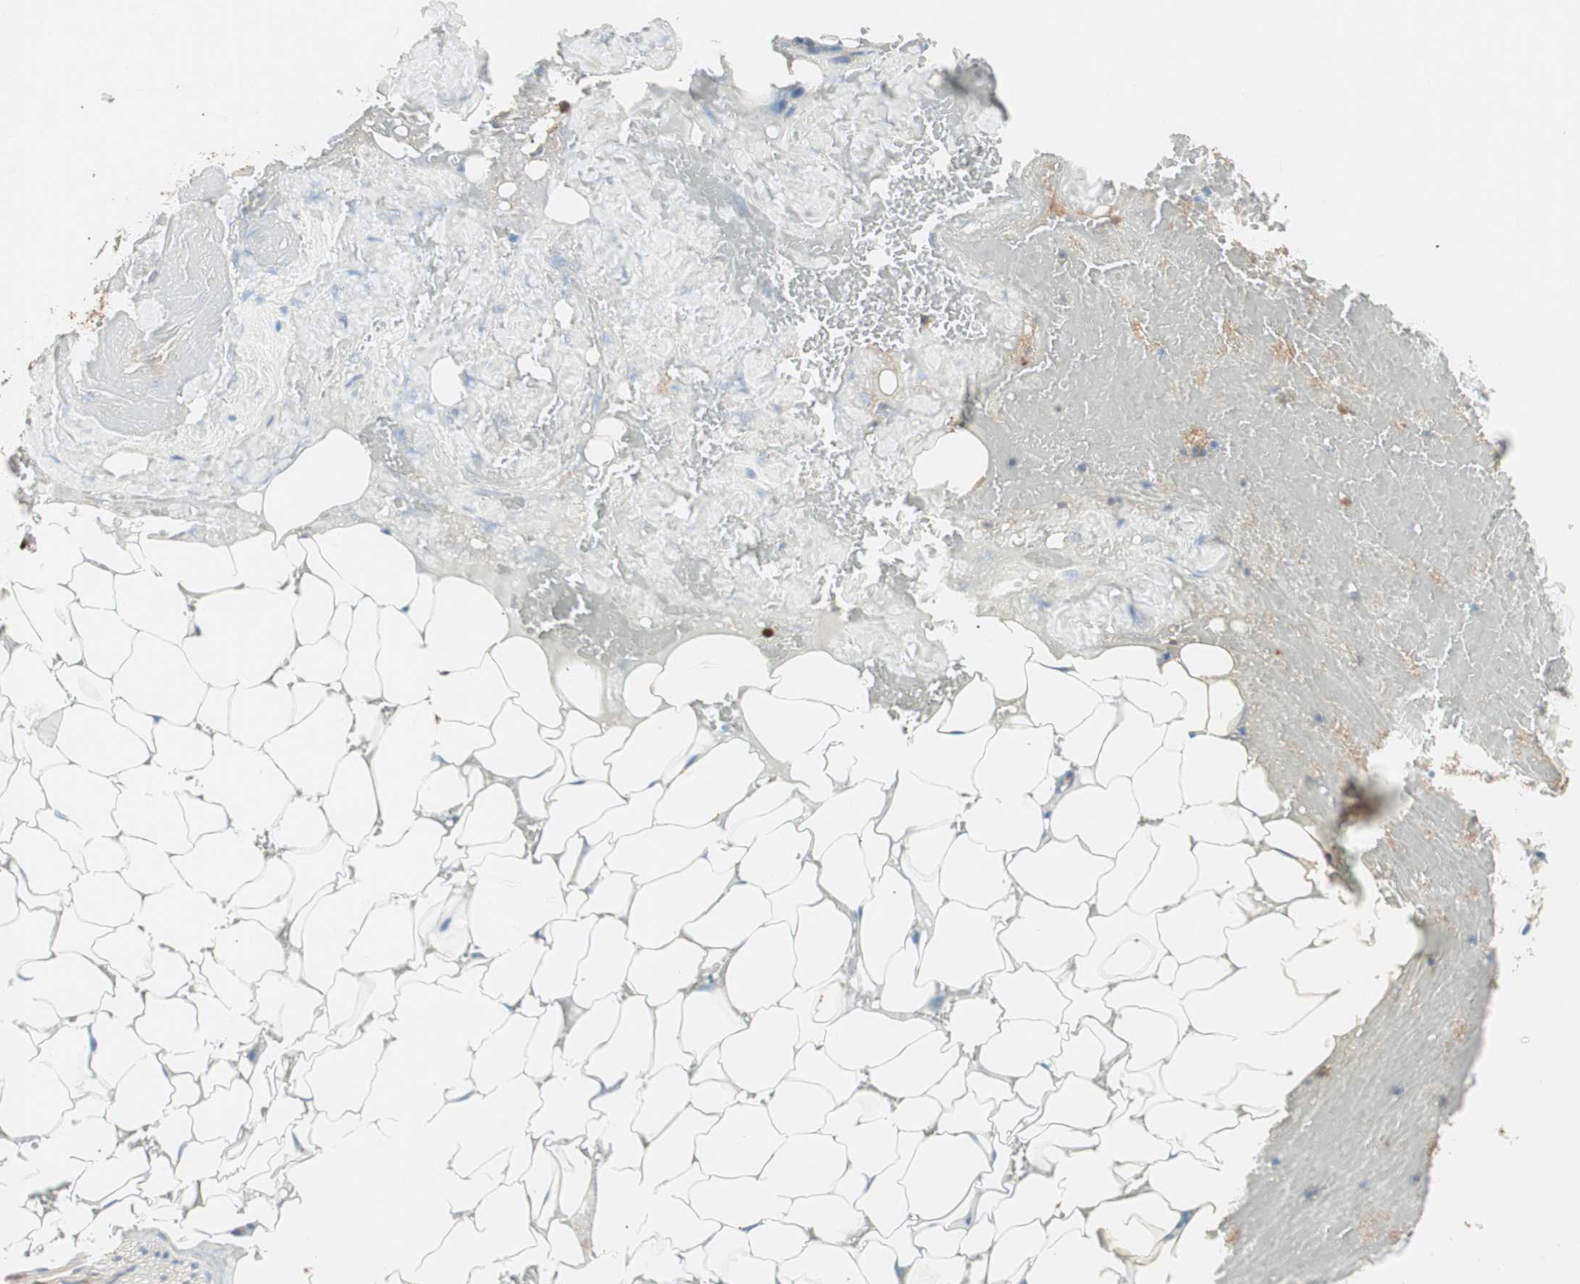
{"staining": {"intensity": "negative", "quantity": "none", "location": "none"}, "tissue": "adipose tissue", "cell_type": "Adipocytes", "image_type": "normal", "snomed": [{"axis": "morphology", "description": "Normal tissue, NOS"}, {"axis": "topography", "description": "Peripheral nerve tissue"}], "caption": "Immunohistochemistry of benign adipose tissue reveals no positivity in adipocytes. (DAB IHC with hematoxylin counter stain).", "gene": "COTL1", "patient": {"sex": "male", "age": 70}}